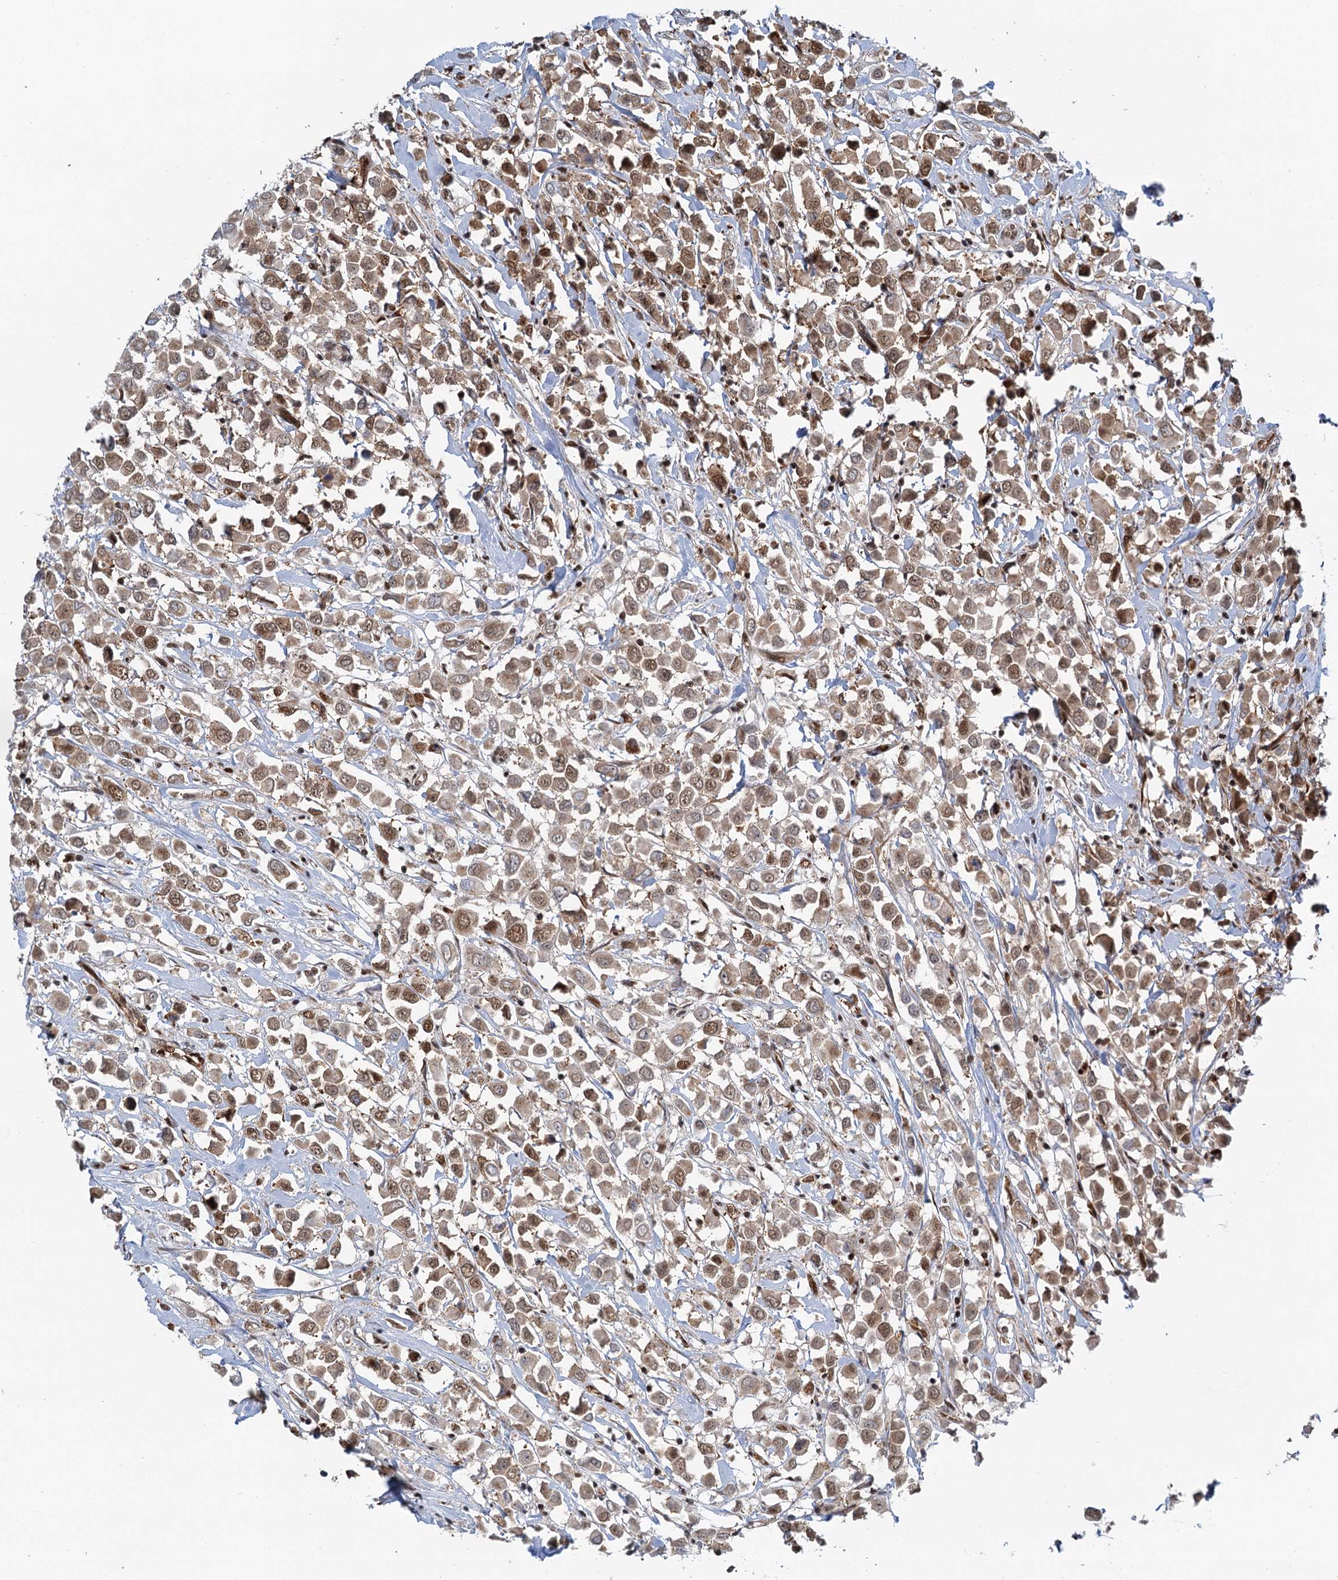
{"staining": {"intensity": "moderate", "quantity": ">75%", "location": "nuclear"}, "tissue": "breast cancer", "cell_type": "Tumor cells", "image_type": "cancer", "snomed": [{"axis": "morphology", "description": "Duct carcinoma"}, {"axis": "topography", "description": "Breast"}], "caption": "Tumor cells reveal medium levels of moderate nuclear positivity in approximately >75% of cells in intraductal carcinoma (breast).", "gene": "GPATCH11", "patient": {"sex": "female", "age": 61}}